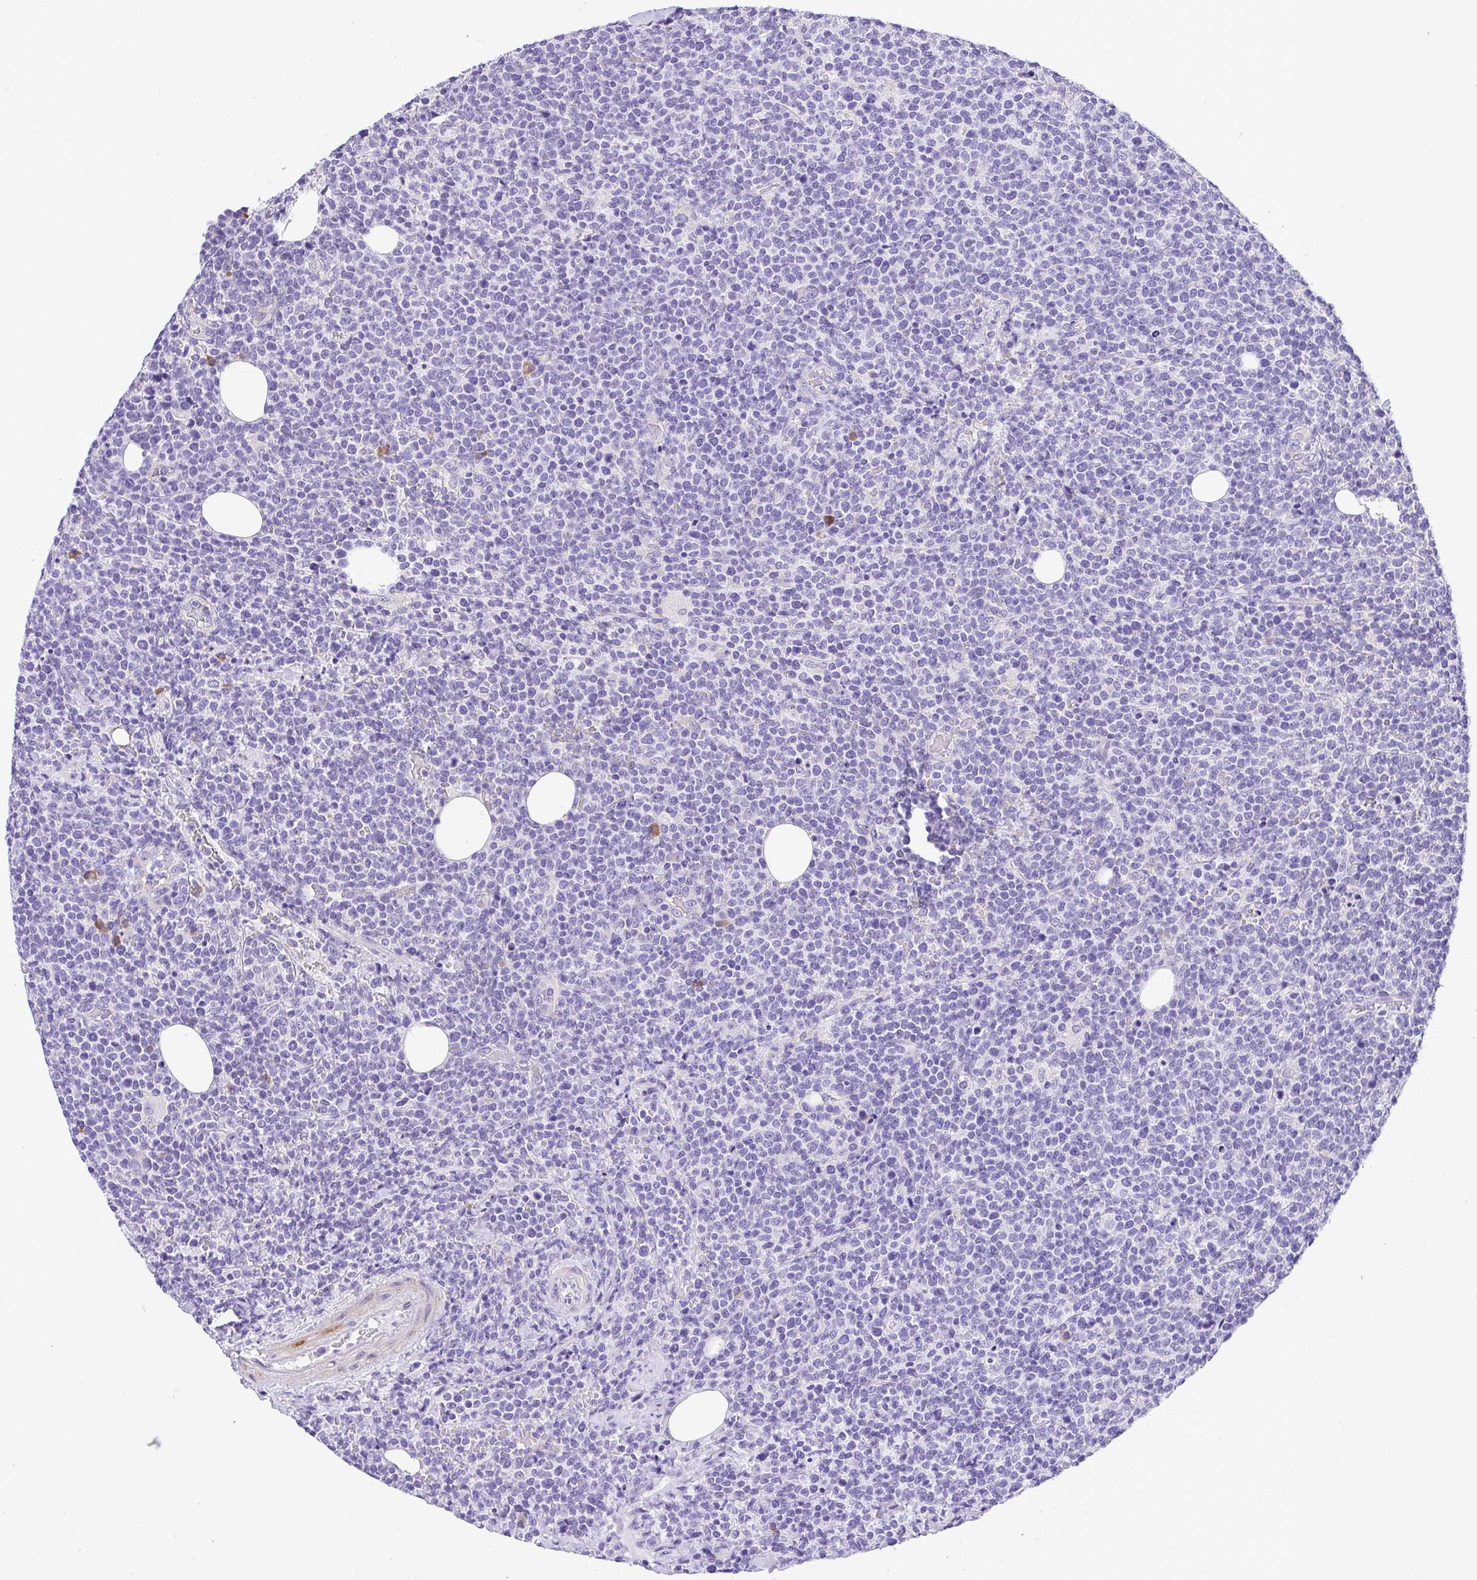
{"staining": {"intensity": "negative", "quantity": "none", "location": "none"}, "tissue": "lymphoma", "cell_type": "Tumor cells", "image_type": "cancer", "snomed": [{"axis": "morphology", "description": "Malignant lymphoma, non-Hodgkin's type, High grade"}, {"axis": "topography", "description": "Lymph node"}], "caption": "Lymphoma was stained to show a protein in brown. There is no significant staining in tumor cells. (Immunohistochemistry (ihc), brightfield microscopy, high magnification).", "gene": "ADRA2C", "patient": {"sex": "male", "age": 61}}